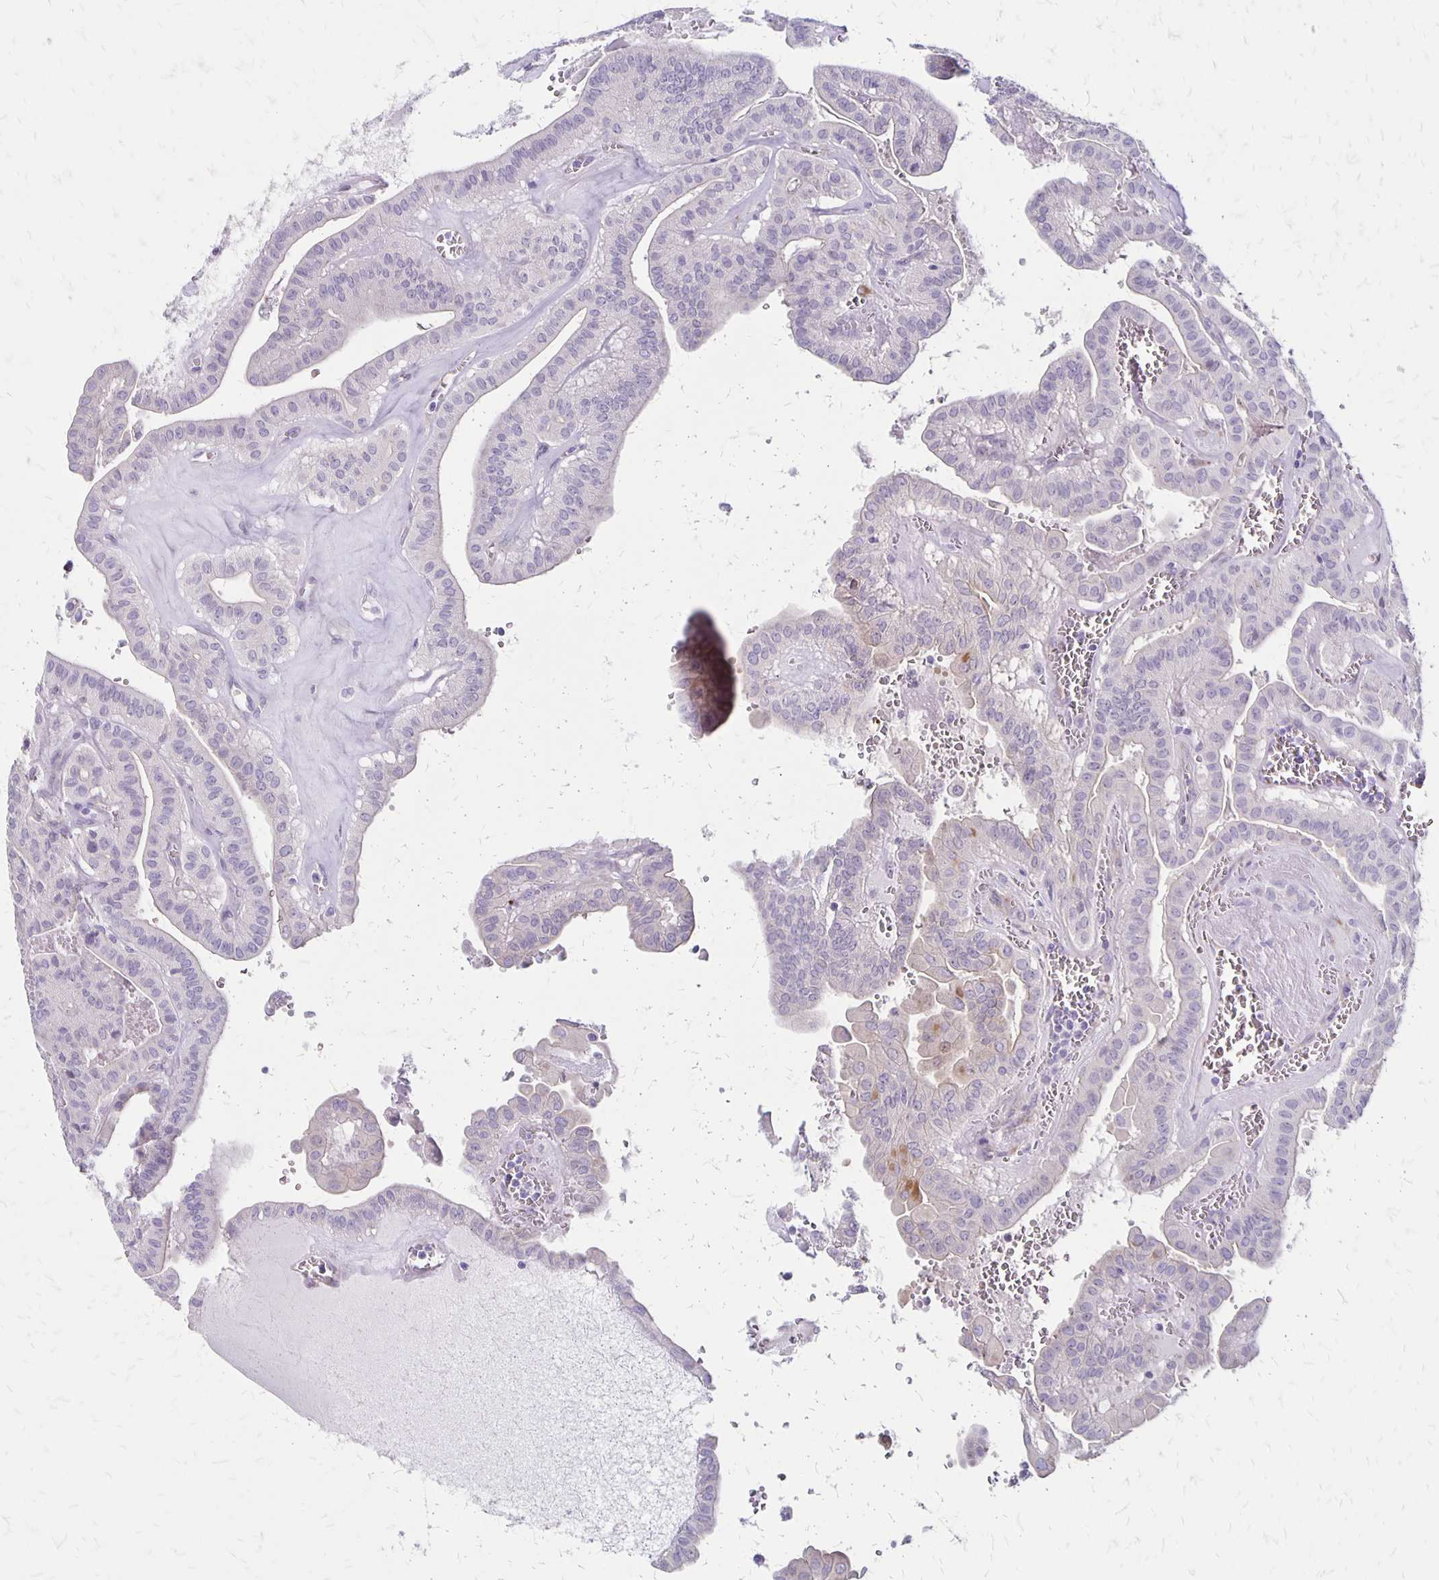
{"staining": {"intensity": "negative", "quantity": "none", "location": "none"}, "tissue": "thyroid cancer", "cell_type": "Tumor cells", "image_type": "cancer", "snomed": [{"axis": "morphology", "description": "Papillary adenocarcinoma, NOS"}, {"axis": "topography", "description": "Thyroid gland"}], "caption": "Thyroid cancer was stained to show a protein in brown. There is no significant expression in tumor cells. Nuclei are stained in blue.", "gene": "HOMER1", "patient": {"sex": "male", "age": 52}}